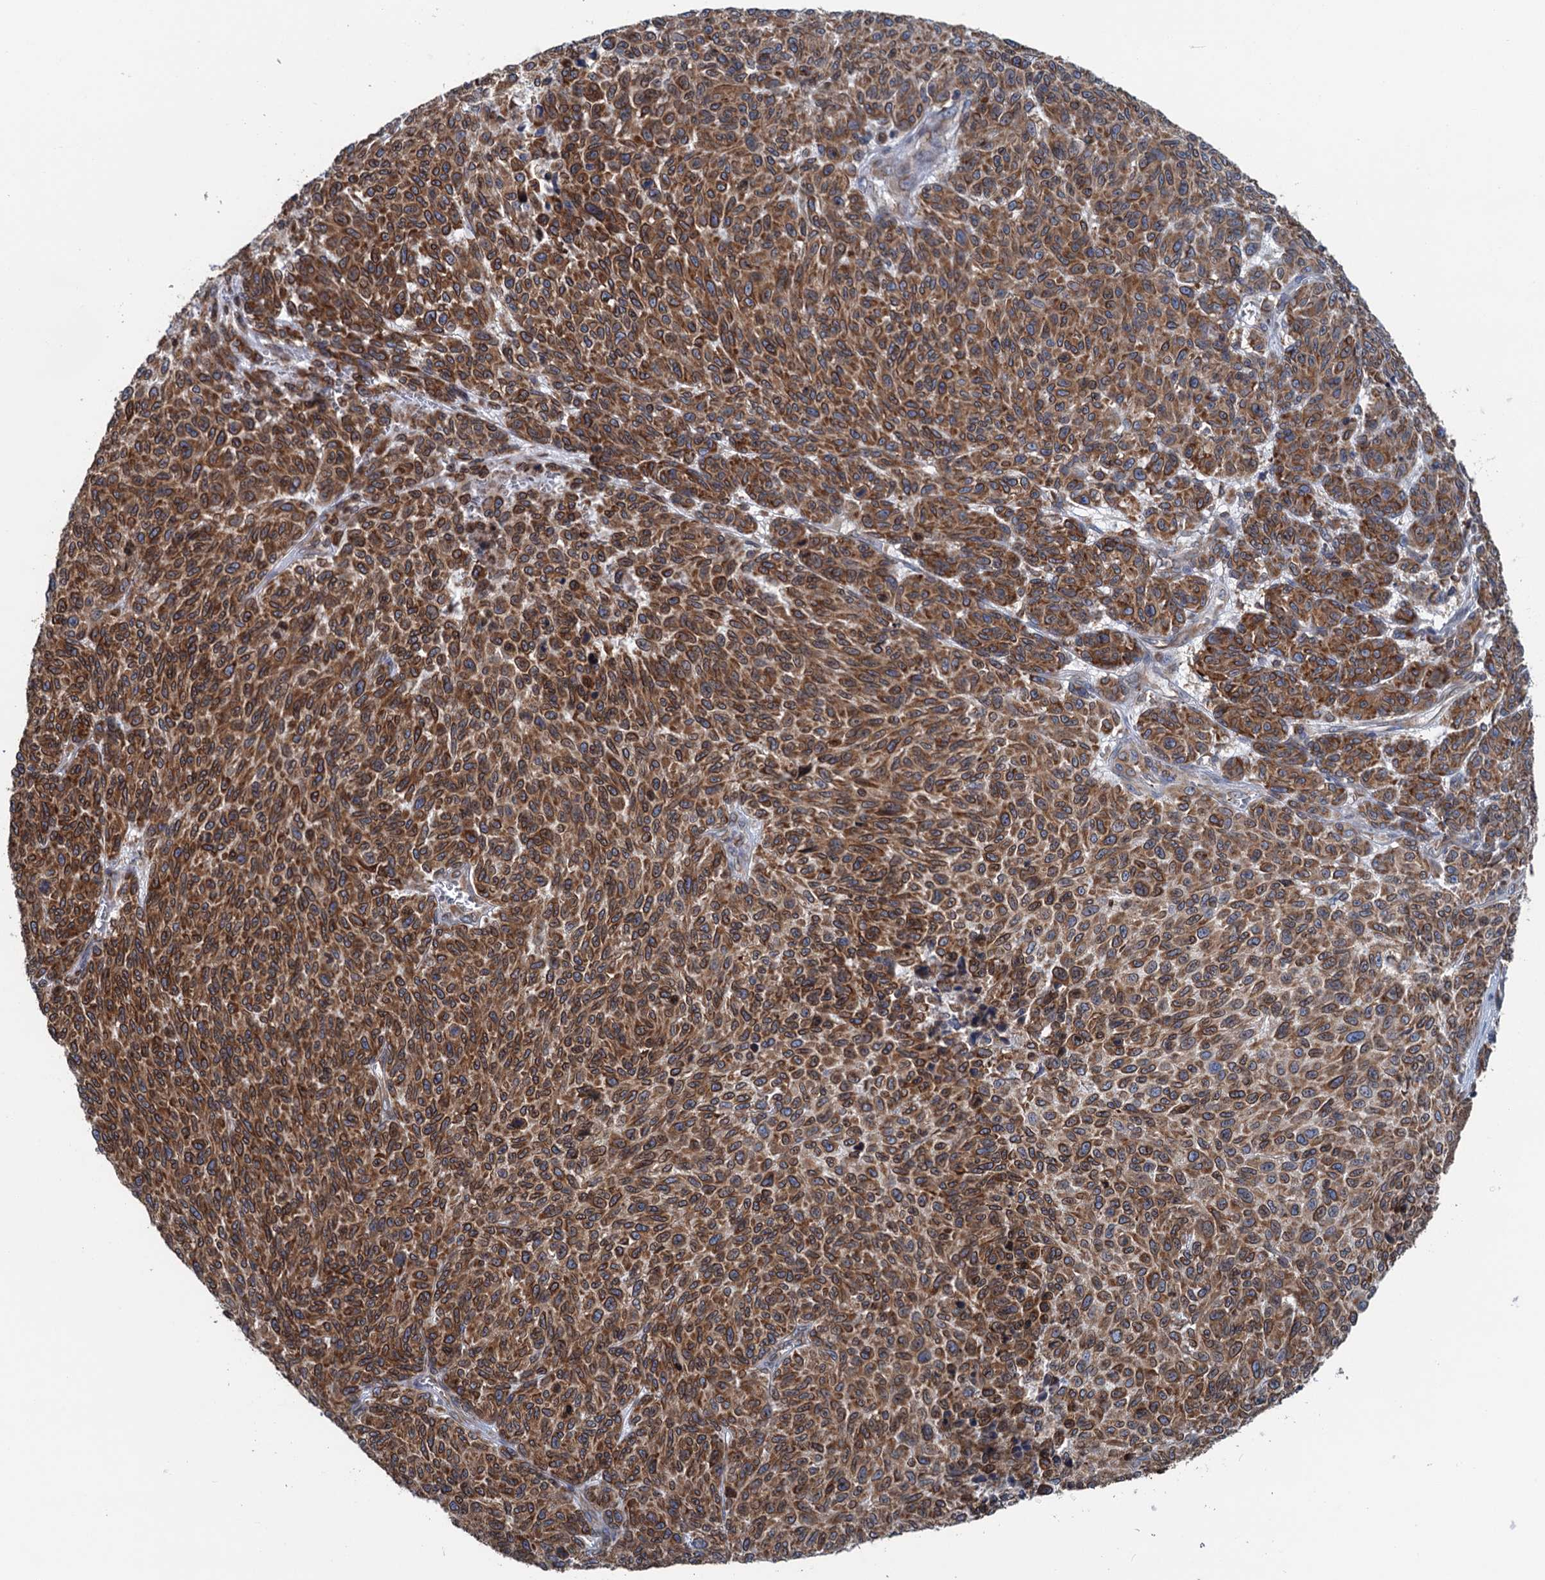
{"staining": {"intensity": "moderate", "quantity": ">75%", "location": "cytoplasmic/membranous"}, "tissue": "melanoma", "cell_type": "Tumor cells", "image_type": "cancer", "snomed": [{"axis": "morphology", "description": "Malignant melanoma, NOS"}, {"axis": "topography", "description": "Skin"}], "caption": "Immunohistochemical staining of malignant melanoma displays medium levels of moderate cytoplasmic/membranous protein staining in about >75% of tumor cells.", "gene": "TMEM205", "patient": {"sex": "male", "age": 49}}